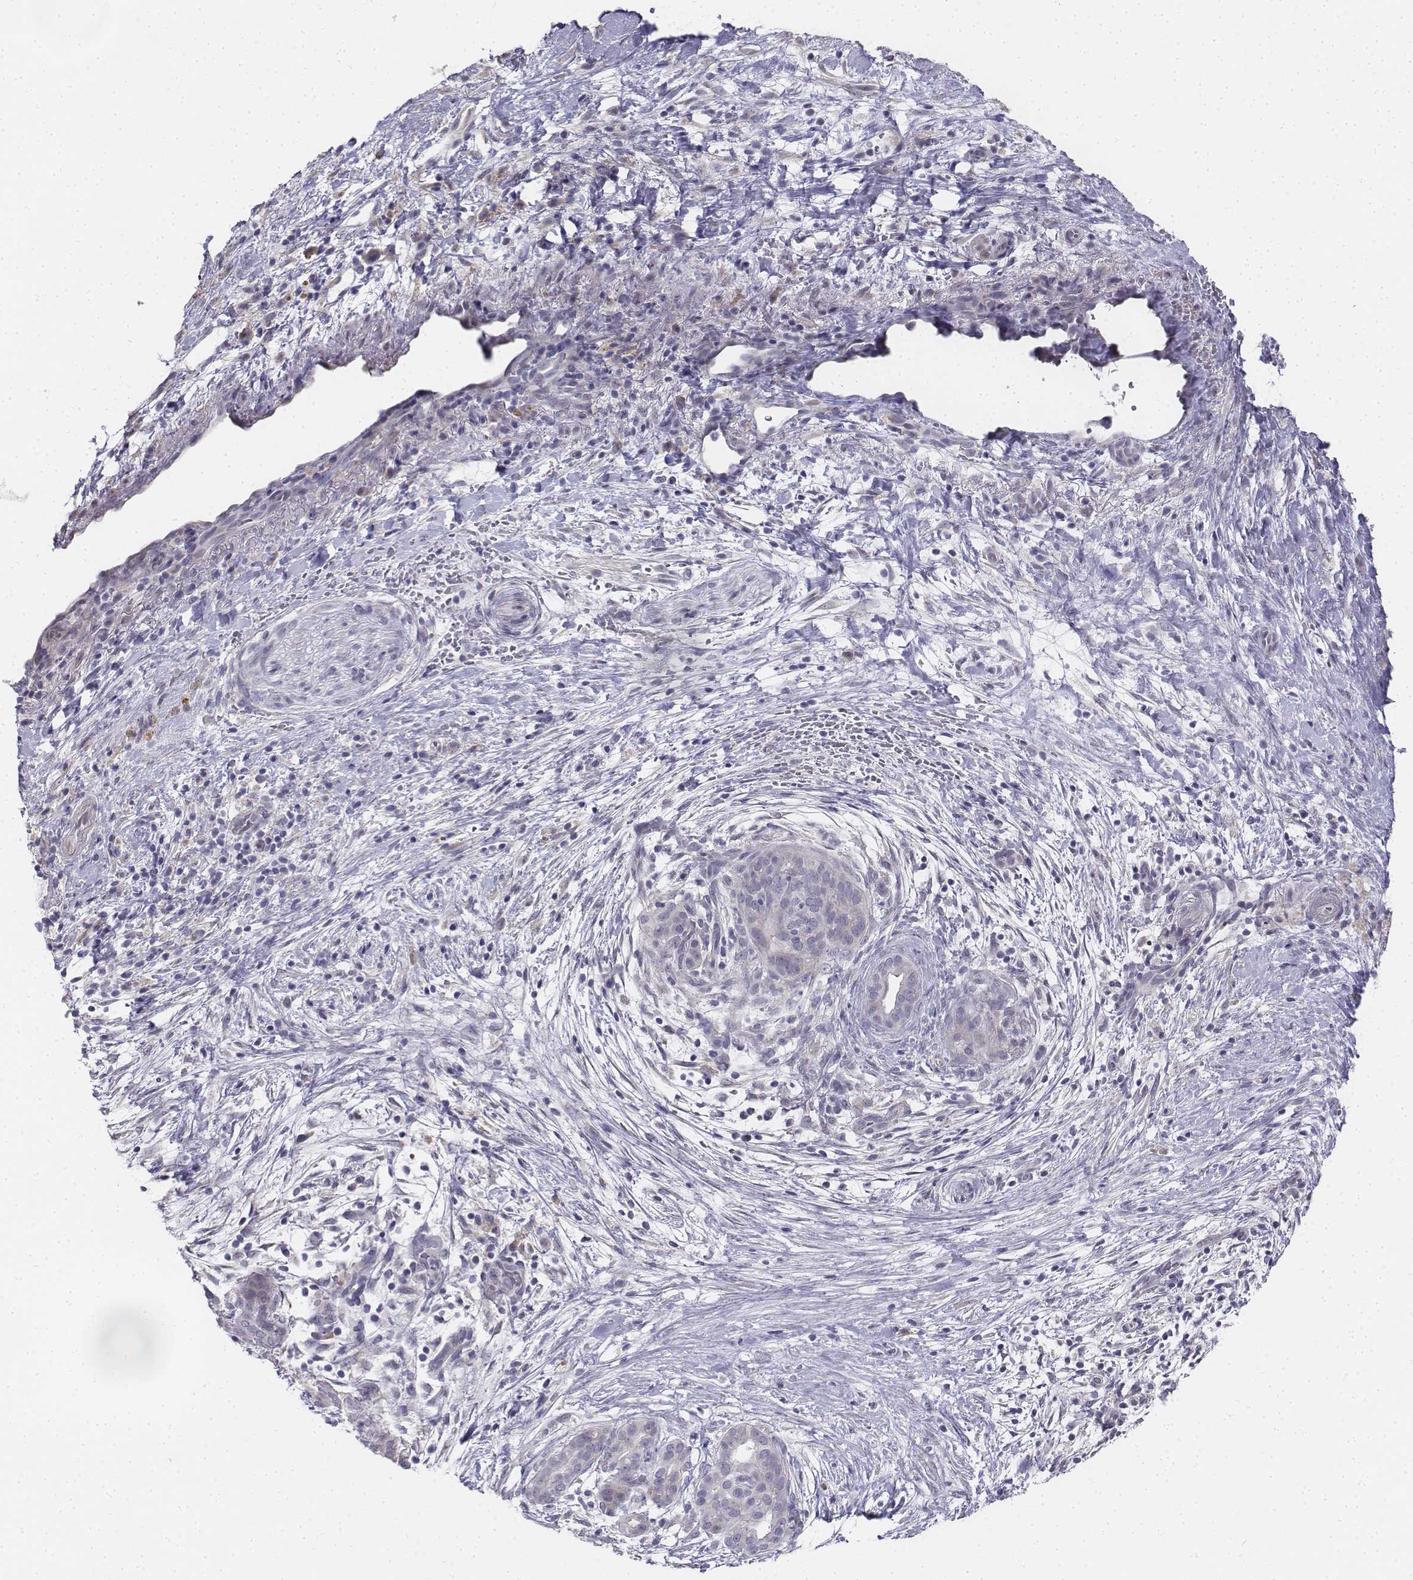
{"staining": {"intensity": "negative", "quantity": "none", "location": "none"}, "tissue": "pancreatic cancer", "cell_type": "Tumor cells", "image_type": "cancer", "snomed": [{"axis": "morphology", "description": "Adenocarcinoma, NOS"}, {"axis": "topography", "description": "Pancreas"}], "caption": "Immunohistochemical staining of human adenocarcinoma (pancreatic) displays no significant staining in tumor cells.", "gene": "PENK", "patient": {"sex": "male", "age": 44}}